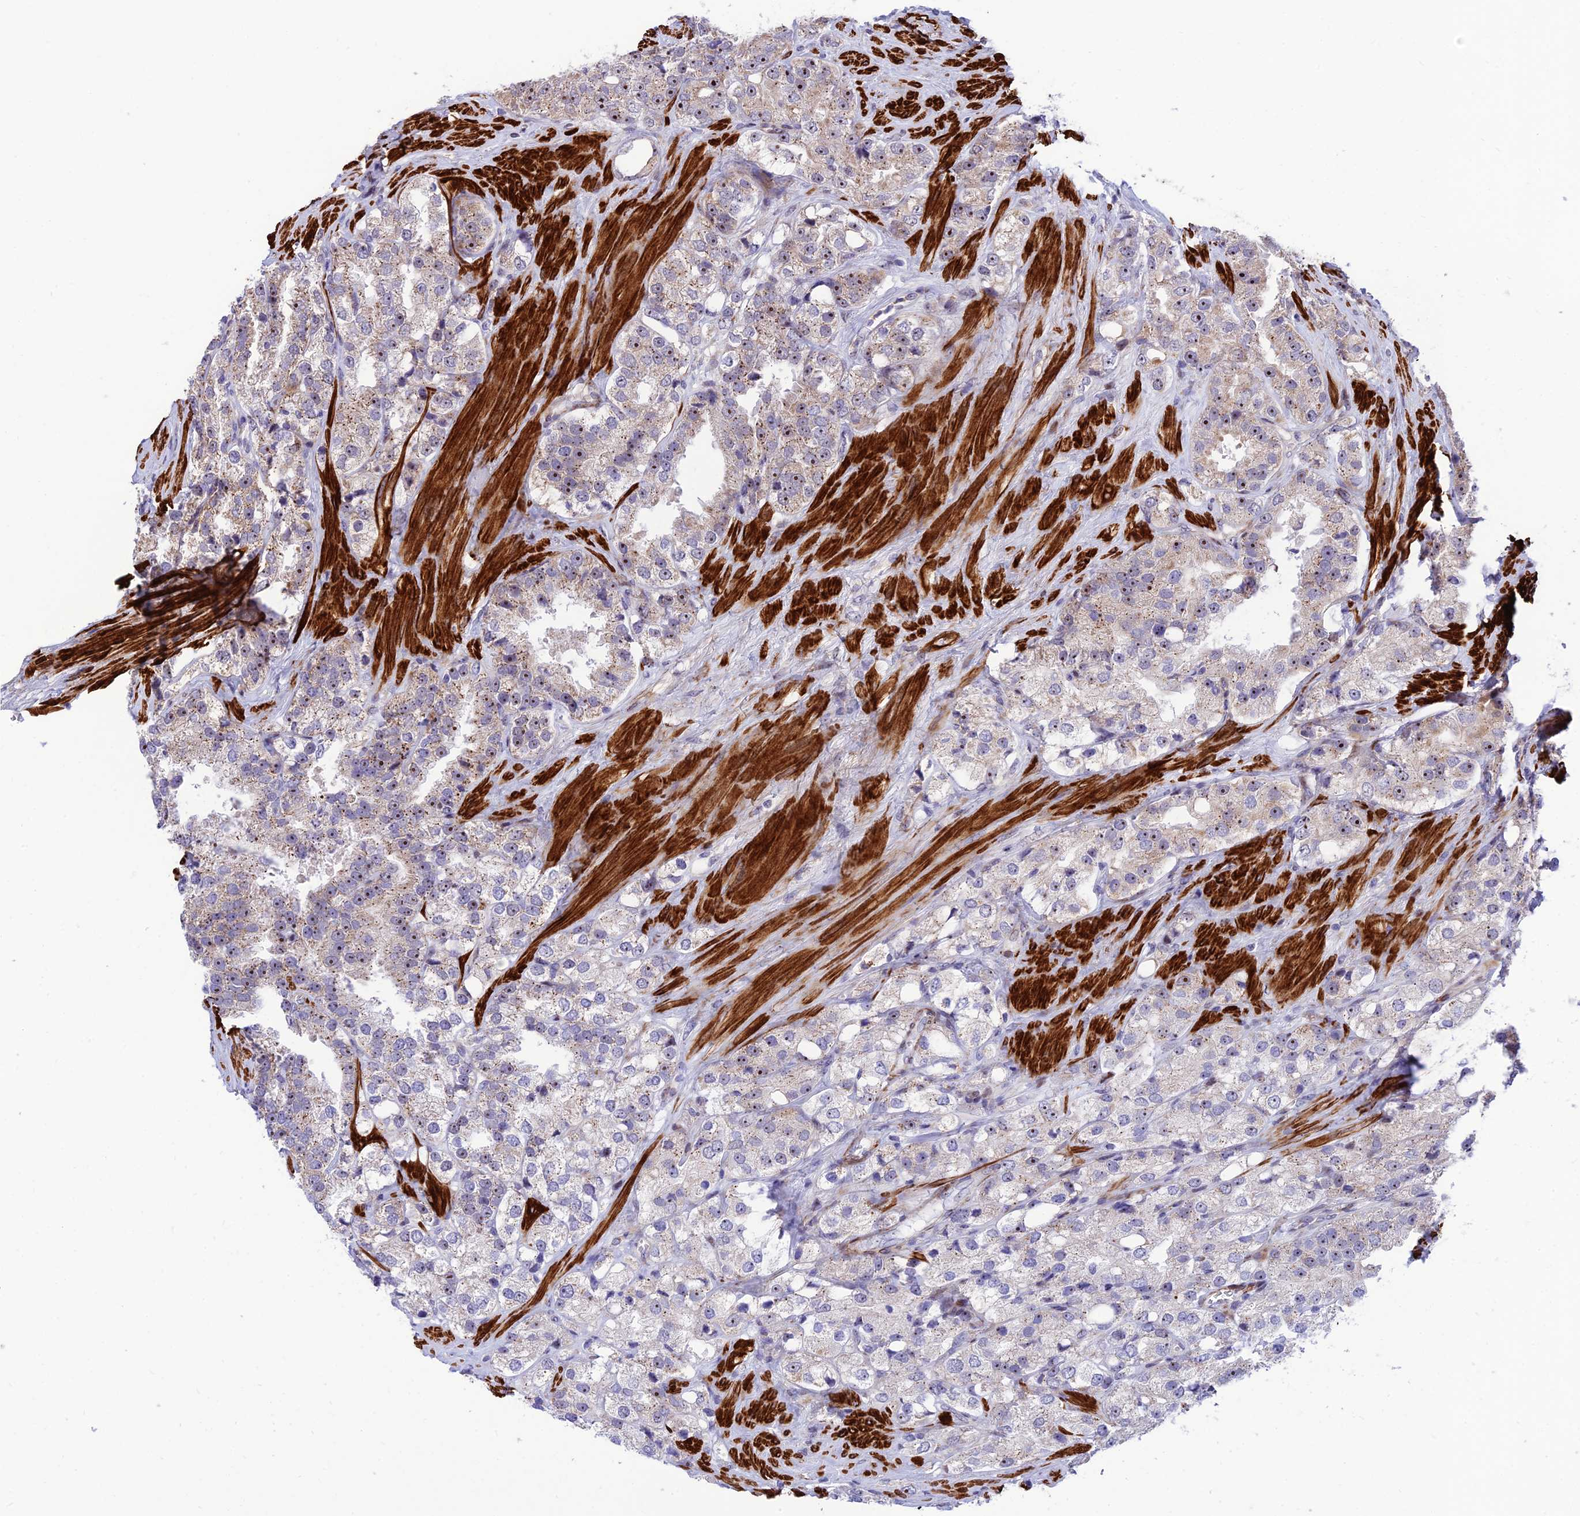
{"staining": {"intensity": "strong", "quantity": "<25%", "location": "nuclear"}, "tissue": "prostate cancer", "cell_type": "Tumor cells", "image_type": "cancer", "snomed": [{"axis": "morphology", "description": "Adenocarcinoma, NOS"}, {"axis": "topography", "description": "Prostate"}], "caption": "Adenocarcinoma (prostate) stained with immunohistochemistry (IHC) reveals strong nuclear staining in approximately <25% of tumor cells. (brown staining indicates protein expression, while blue staining denotes nuclei).", "gene": "KBTBD7", "patient": {"sex": "male", "age": 79}}